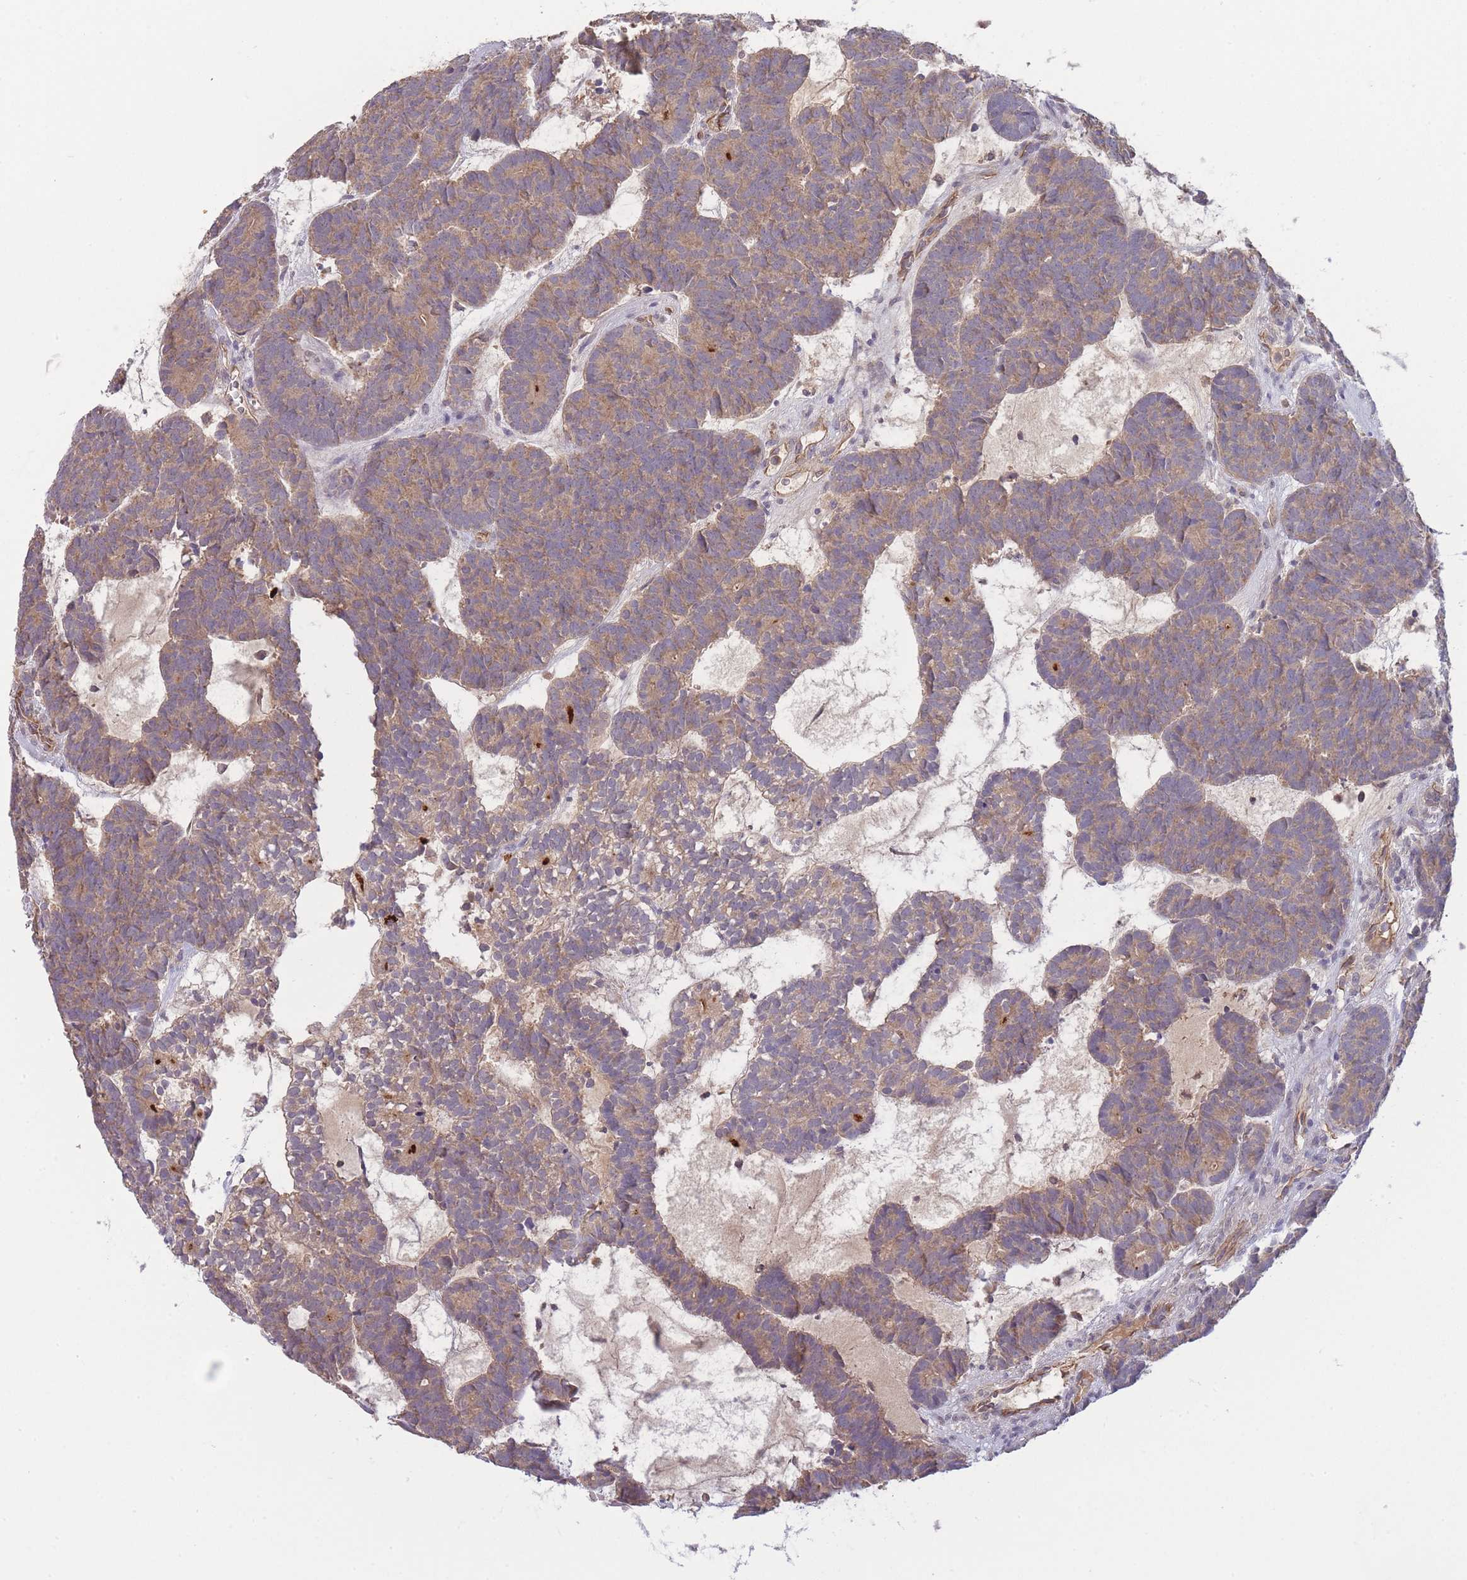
{"staining": {"intensity": "weak", "quantity": ">75%", "location": "cytoplasmic/membranous"}, "tissue": "head and neck cancer", "cell_type": "Tumor cells", "image_type": "cancer", "snomed": [{"axis": "morphology", "description": "Adenocarcinoma, NOS"}, {"axis": "topography", "description": "Head-Neck"}], "caption": "This micrograph reveals adenocarcinoma (head and neck) stained with IHC to label a protein in brown. The cytoplasmic/membranous of tumor cells show weak positivity for the protein. Nuclei are counter-stained blue.", "gene": "NDUFAF5", "patient": {"sex": "female", "age": 81}}